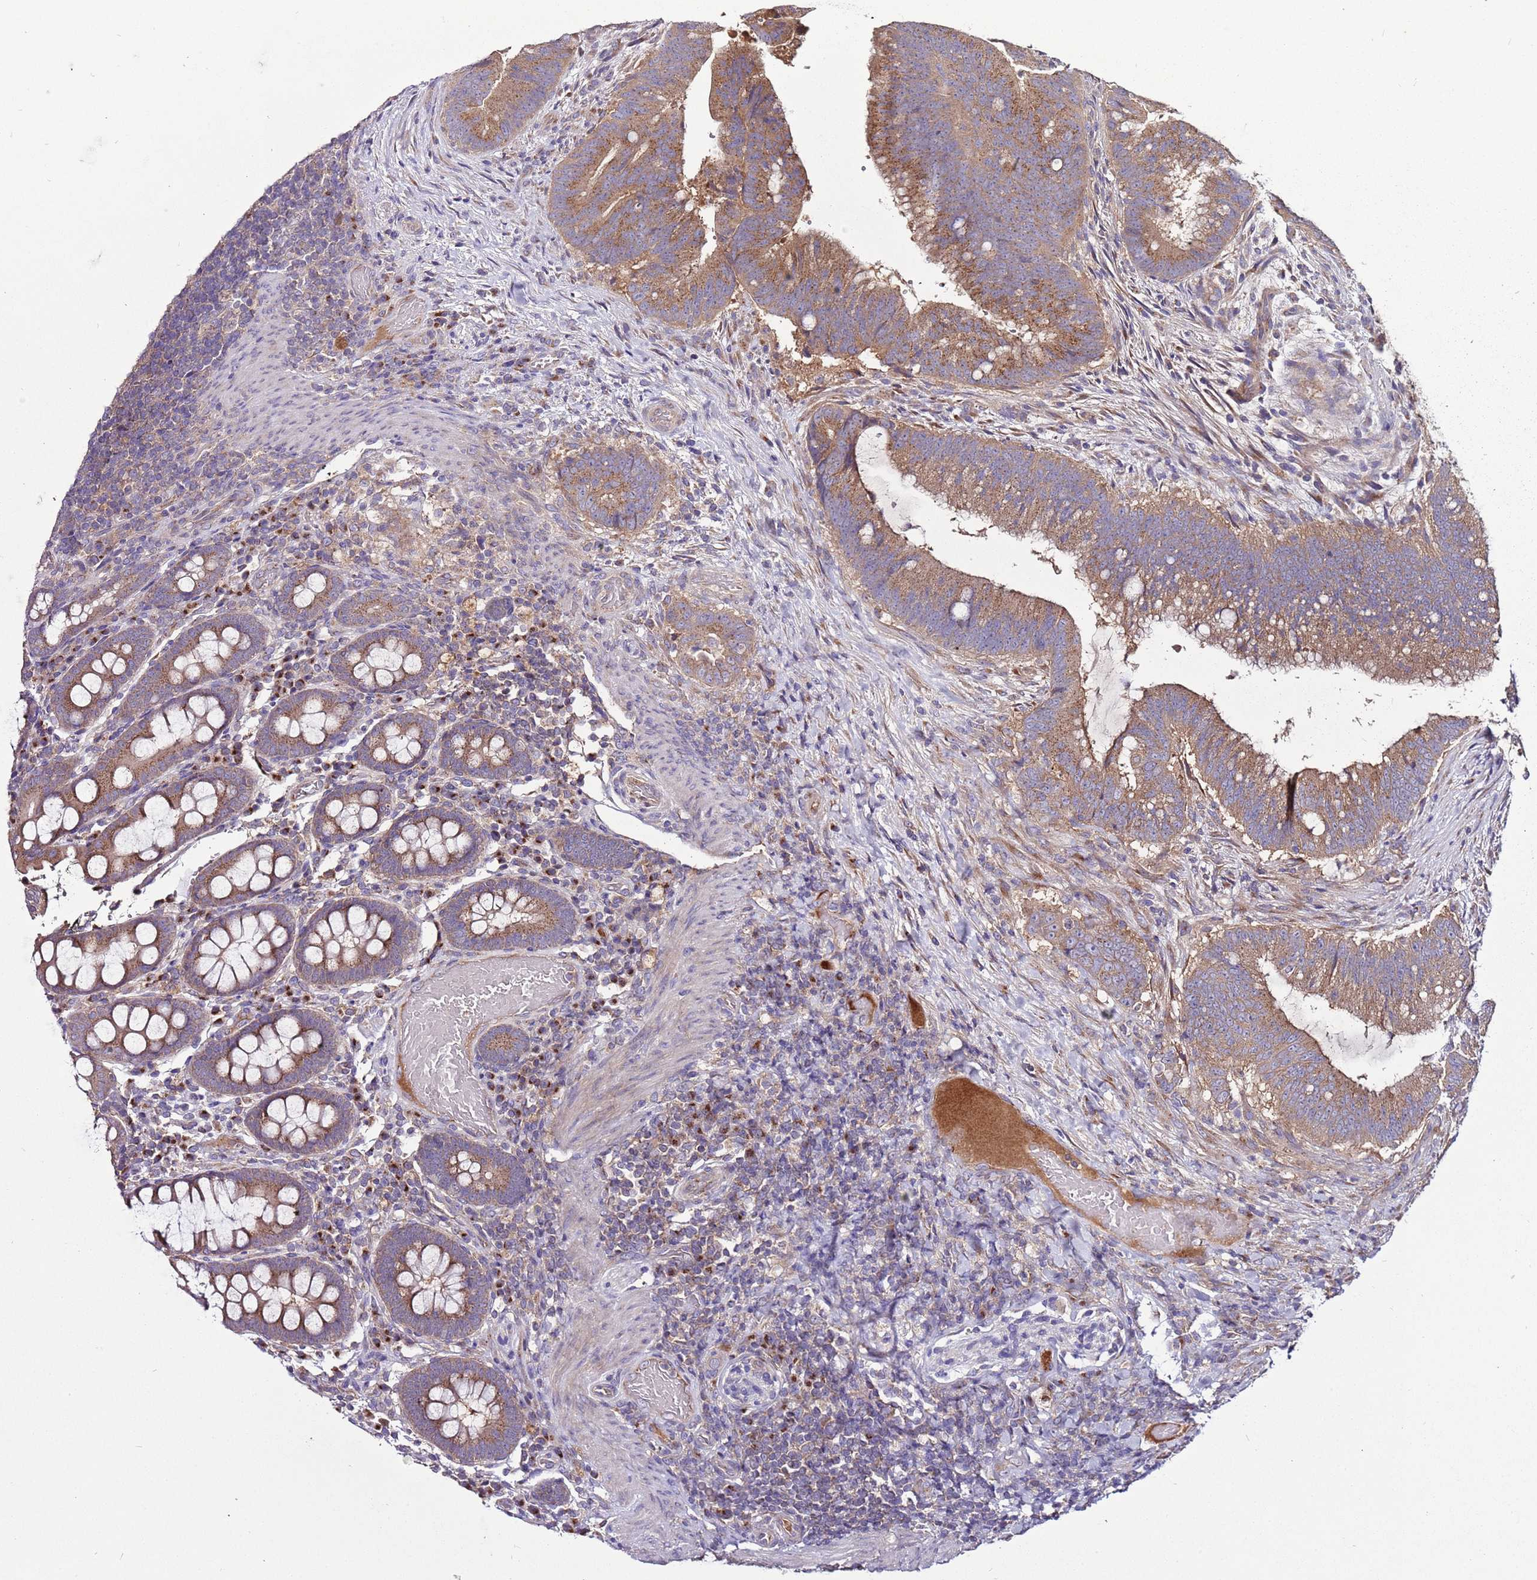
{"staining": {"intensity": "moderate", "quantity": ">75%", "location": "cytoplasmic/membranous"}, "tissue": "colorectal cancer", "cell_type": "Tumor cells", "image_type": "cancer", "snomed": [{"axis": "morphology", "description": "Adenocarcinoma, NOS"}, {"axis": "topography", "description": "Colon"}], "caption": "Brown immunohistochemical staining in colorectal adenocarcinoma exhibits moderate cytoplasmic/membranous positivity in approximately >75% of tumor cells.", "gene": "FAM20A", "patient": {"sex": "female", "age": 43}}